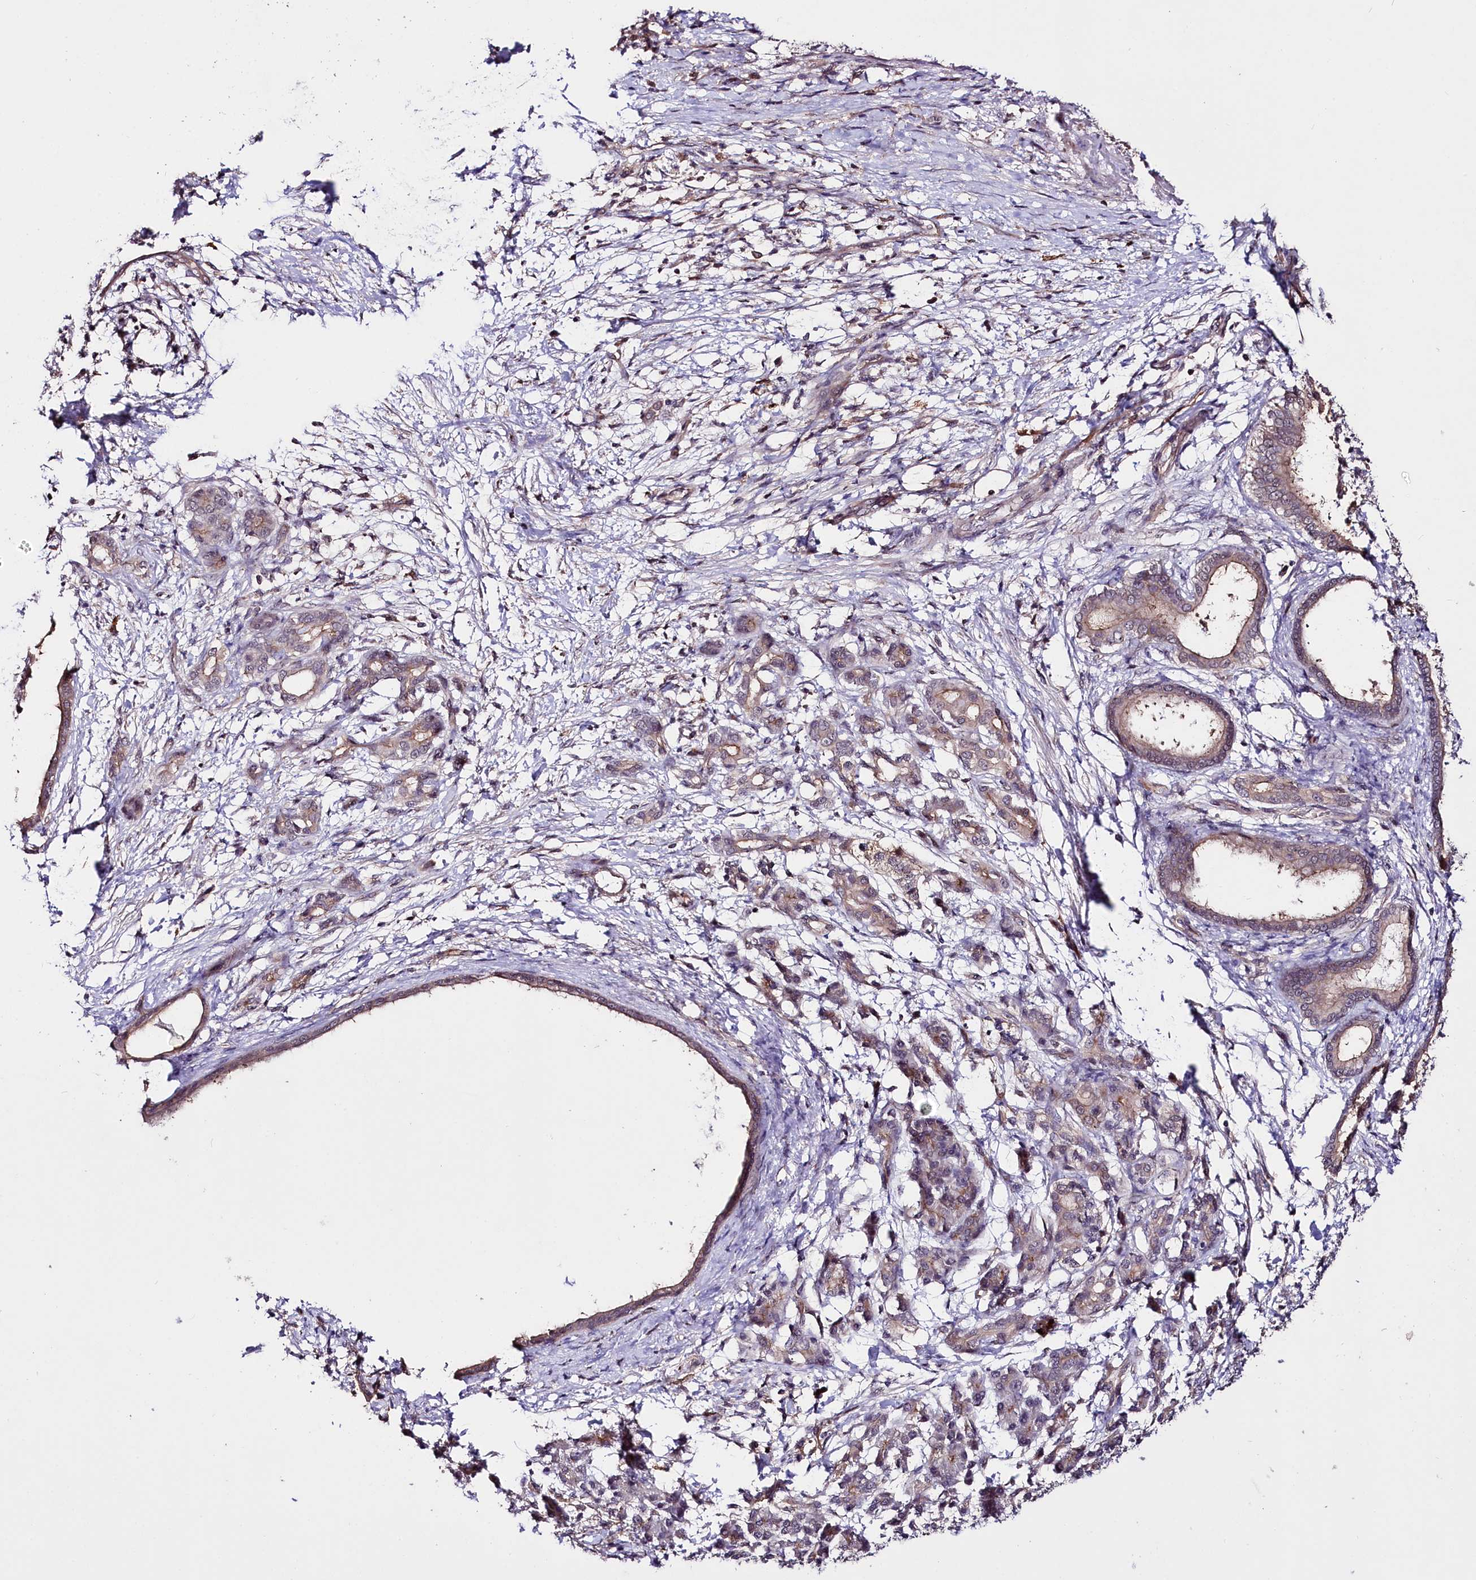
{"staining": {"intensity": "weak", "quantity": "25%-75%", "location": "cytoplasmic/membranous"}, "tissue": "pancreatic cancer", "cell_type": "Tumor cells", "image_type": "cancer", "snomed": [{"axis": "morphology", "description": "Adenocarcinoma, NOS"}, {"axis": "topography", "description": "Pancreas"}], "caption": "Protein expression by immunohistochemistry (IHC) displays weak cytoplasmic/membranous expression in about 25%-75% of tumor cells in adenocarcinoma (pancreatic).", "gene": "TAFAZZIN", "patient": {"sex": "female", "age": 55}}